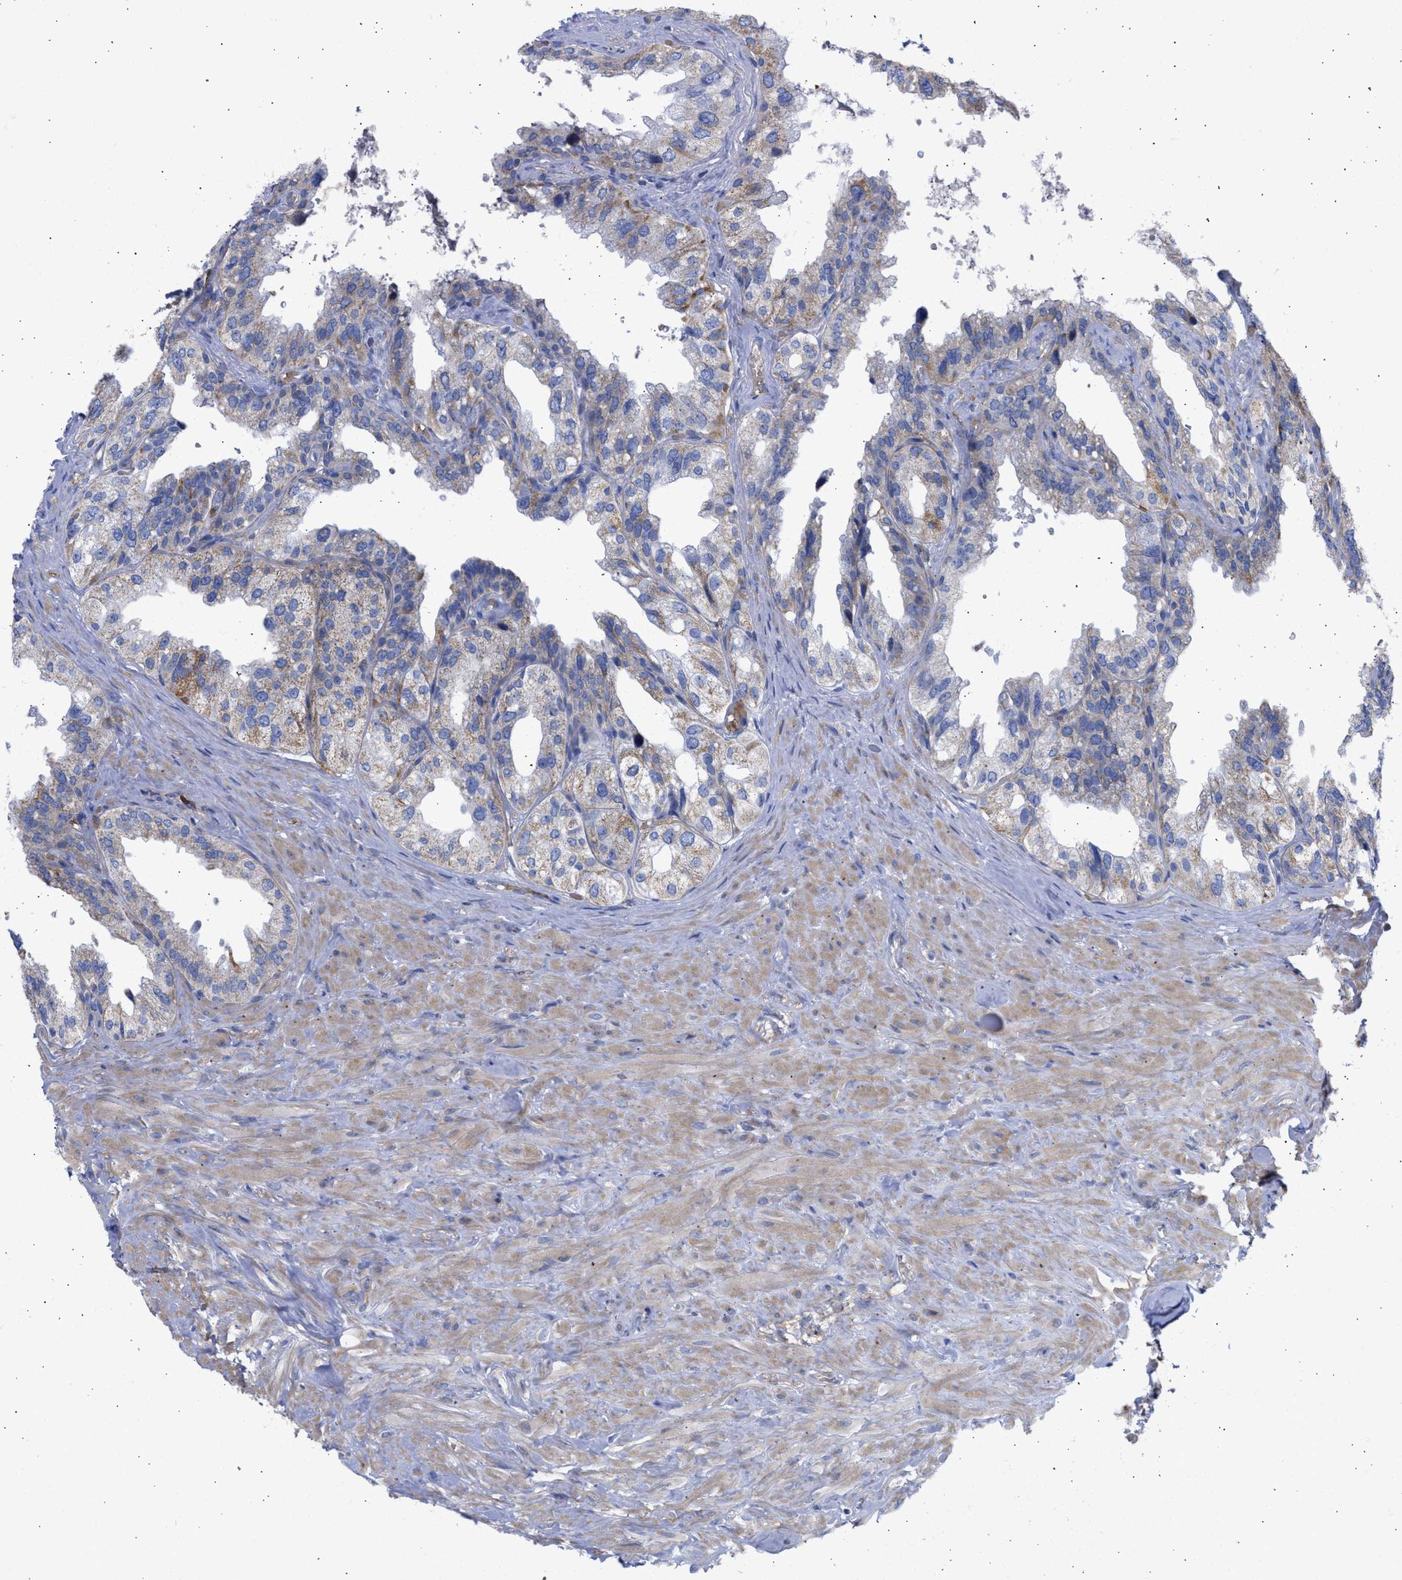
{"staining": {"intensity": "moderate", "quantity": "25%-75%", "location": "cytoplasmic/membranous"}, "tissue": "seminal vesicle", "cell_type": "Glandular cells", "image_type": "normal", "snomed": [{"axis": "morphology", "description": "Normal tissue, NOS"}, {"axis": "topography", "description": "Seminal veicle"}], "caption": "IHC (DAB) staining of normal seminal vesicle displays moderate cytoplasmic/membranous protein staining in approximately 25%-75% of glandular cells. The protein of interest is shown in brown color, while the nuclei are stained blue.", "gene": "BTG3", "patient": {"sex": "male", "age": 68}}